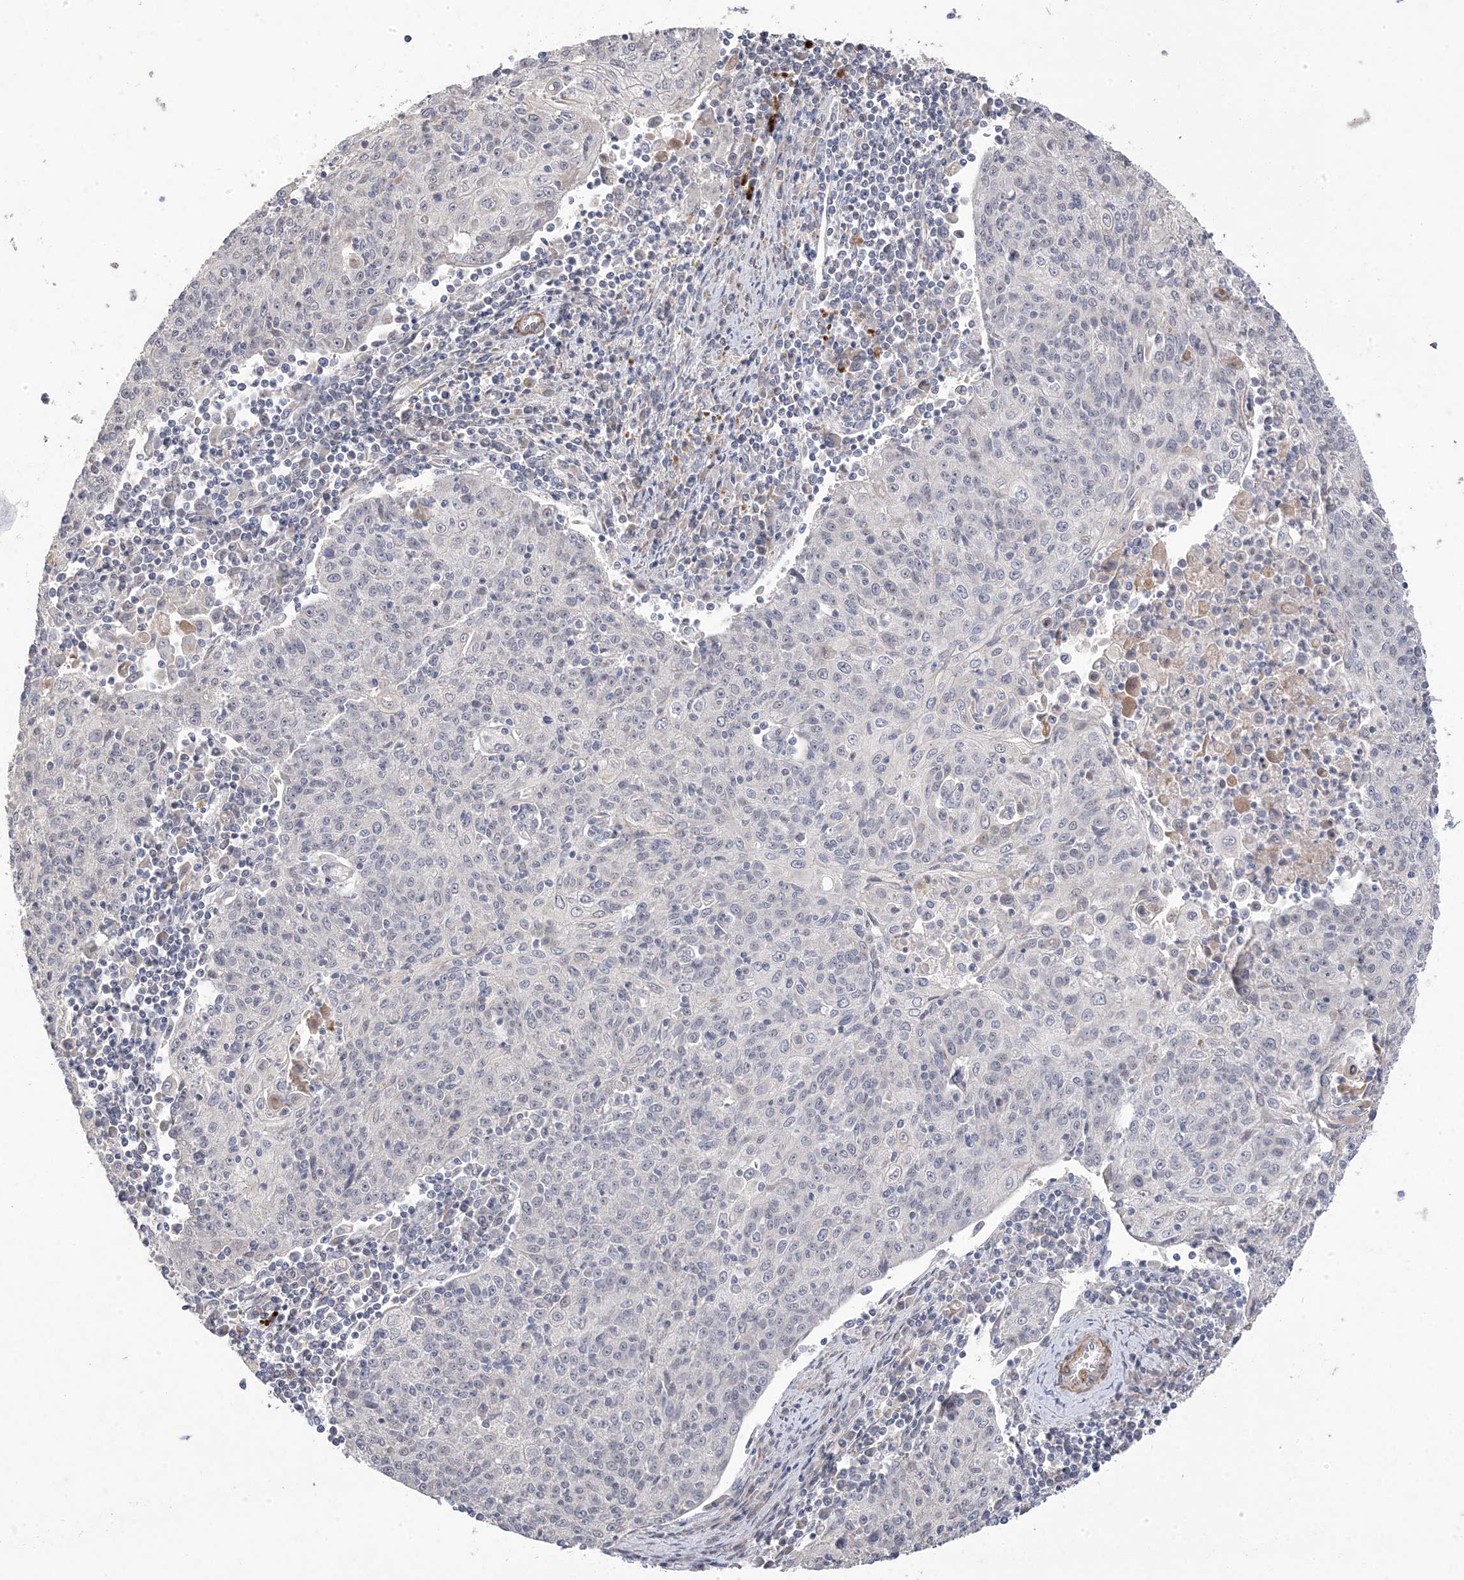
{"staining": {"intensity": "negative", "quantity": "none", "location": "none"}, "tissue": "cervical cancer", "cell_type": "Tumor cells", "image_type": "cancer", "snomed": [{"axis": "morphology", "description": "Squamous cell carcinoma, NOS"}, {"axis": "topography", "description": "Cervix"}], "caption": "Cervical cancer (squamous cell carcinoma) was stained to show a protein in brown. There is no significant expression in tumor cells.", "gene": "GTPBP6", "patient": {"sex": "female", "age": 48}}